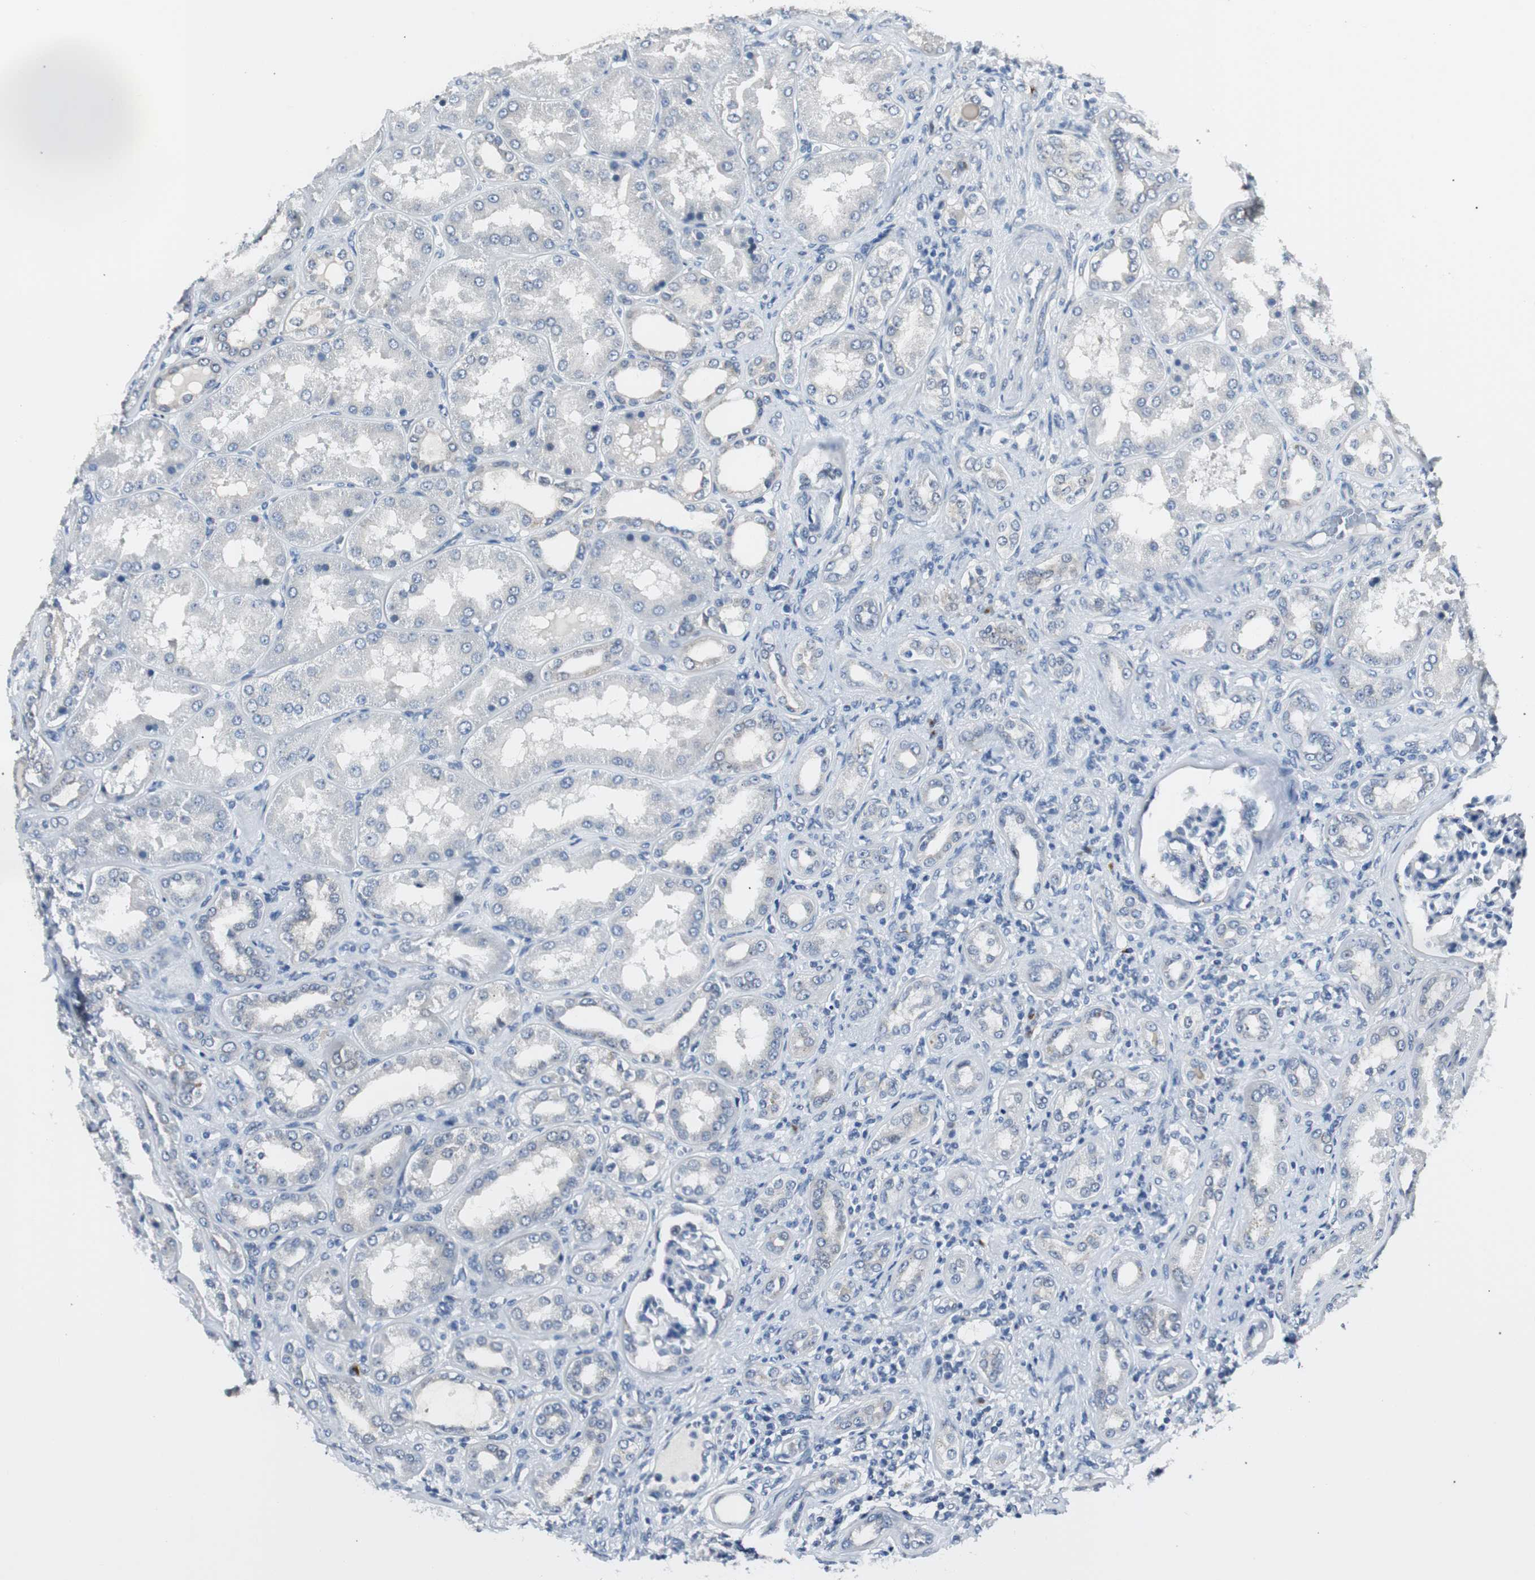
{"staining": {"intensity": "negative", "quantity": "none", "location": "none"}, "tissue": "kidney", "cell_type": "Cells in glomeruli", "image_type": "normal", "snomed": [{"axis": "morphology", "description": "Normal tissue, NOS"}, {"axis": "topography", "description": "Kidney"}], "caption": "This is a histopathology image of IHC staining of normal kidney, which shows no positivity in cells in glomeruli.", "gene": "SOX30", "patient": {"sex": "female", "age": 56}}